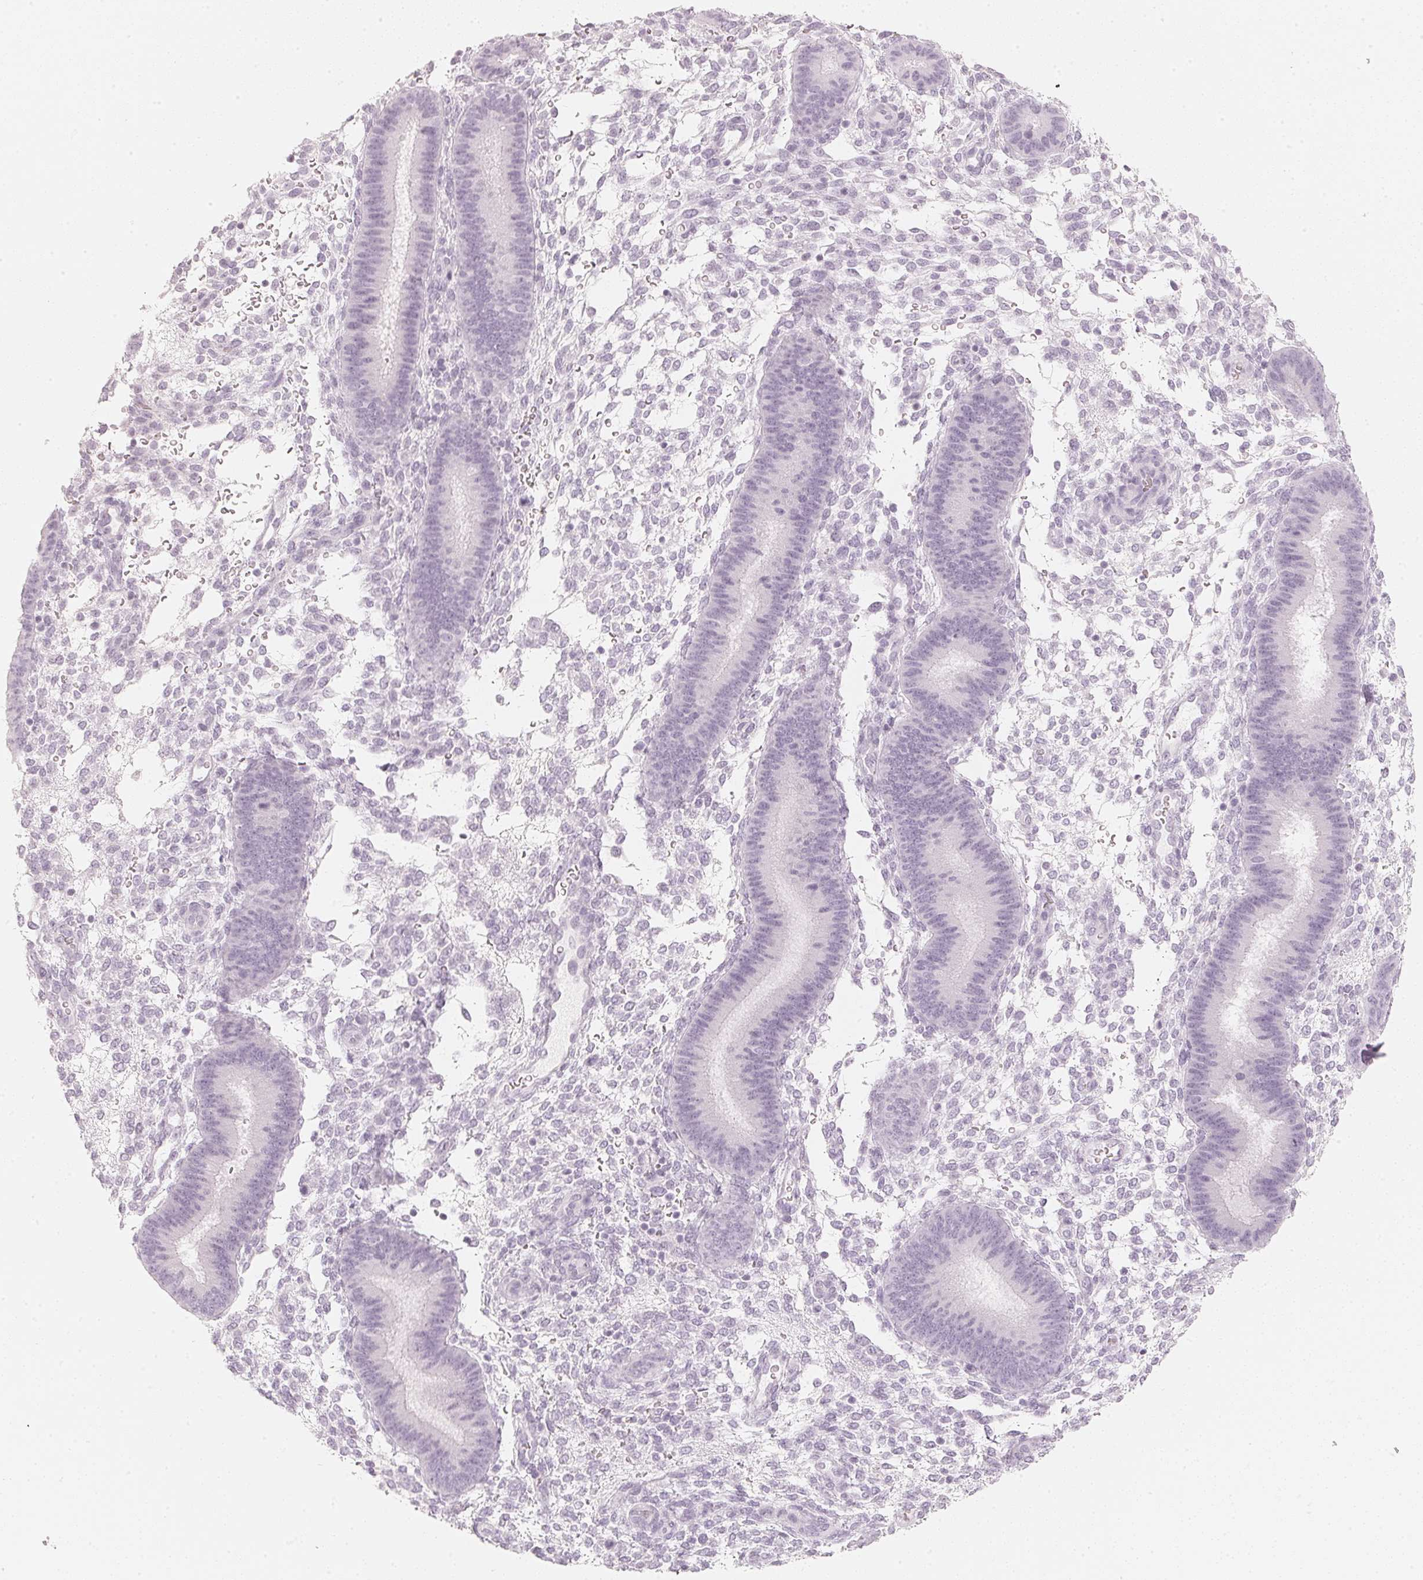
{"staining": {"intensity": "negative", "quantity": "none", "location": "none"}, "tissue": "endometrium", "cell_type": "Cells in endometrial stroma", "image_type": "normal", "snomed": [{"axis": "morphology", "description": "Normal tissue, NOS"}, {"axis": "topography", "description": "Endometrium"}], "caption": "This is a photomicrograph of immunohistochemistry staining of unremarkable endometrium, which shows no positivity in cells in endometrial stroma. Brightfield microscopy of IHC stained with DAB (brown) and hematoxylin (blue), captured at high magnification.", "gene": "SLC22A8", "patient": {"sex": "female", "age": 39}}